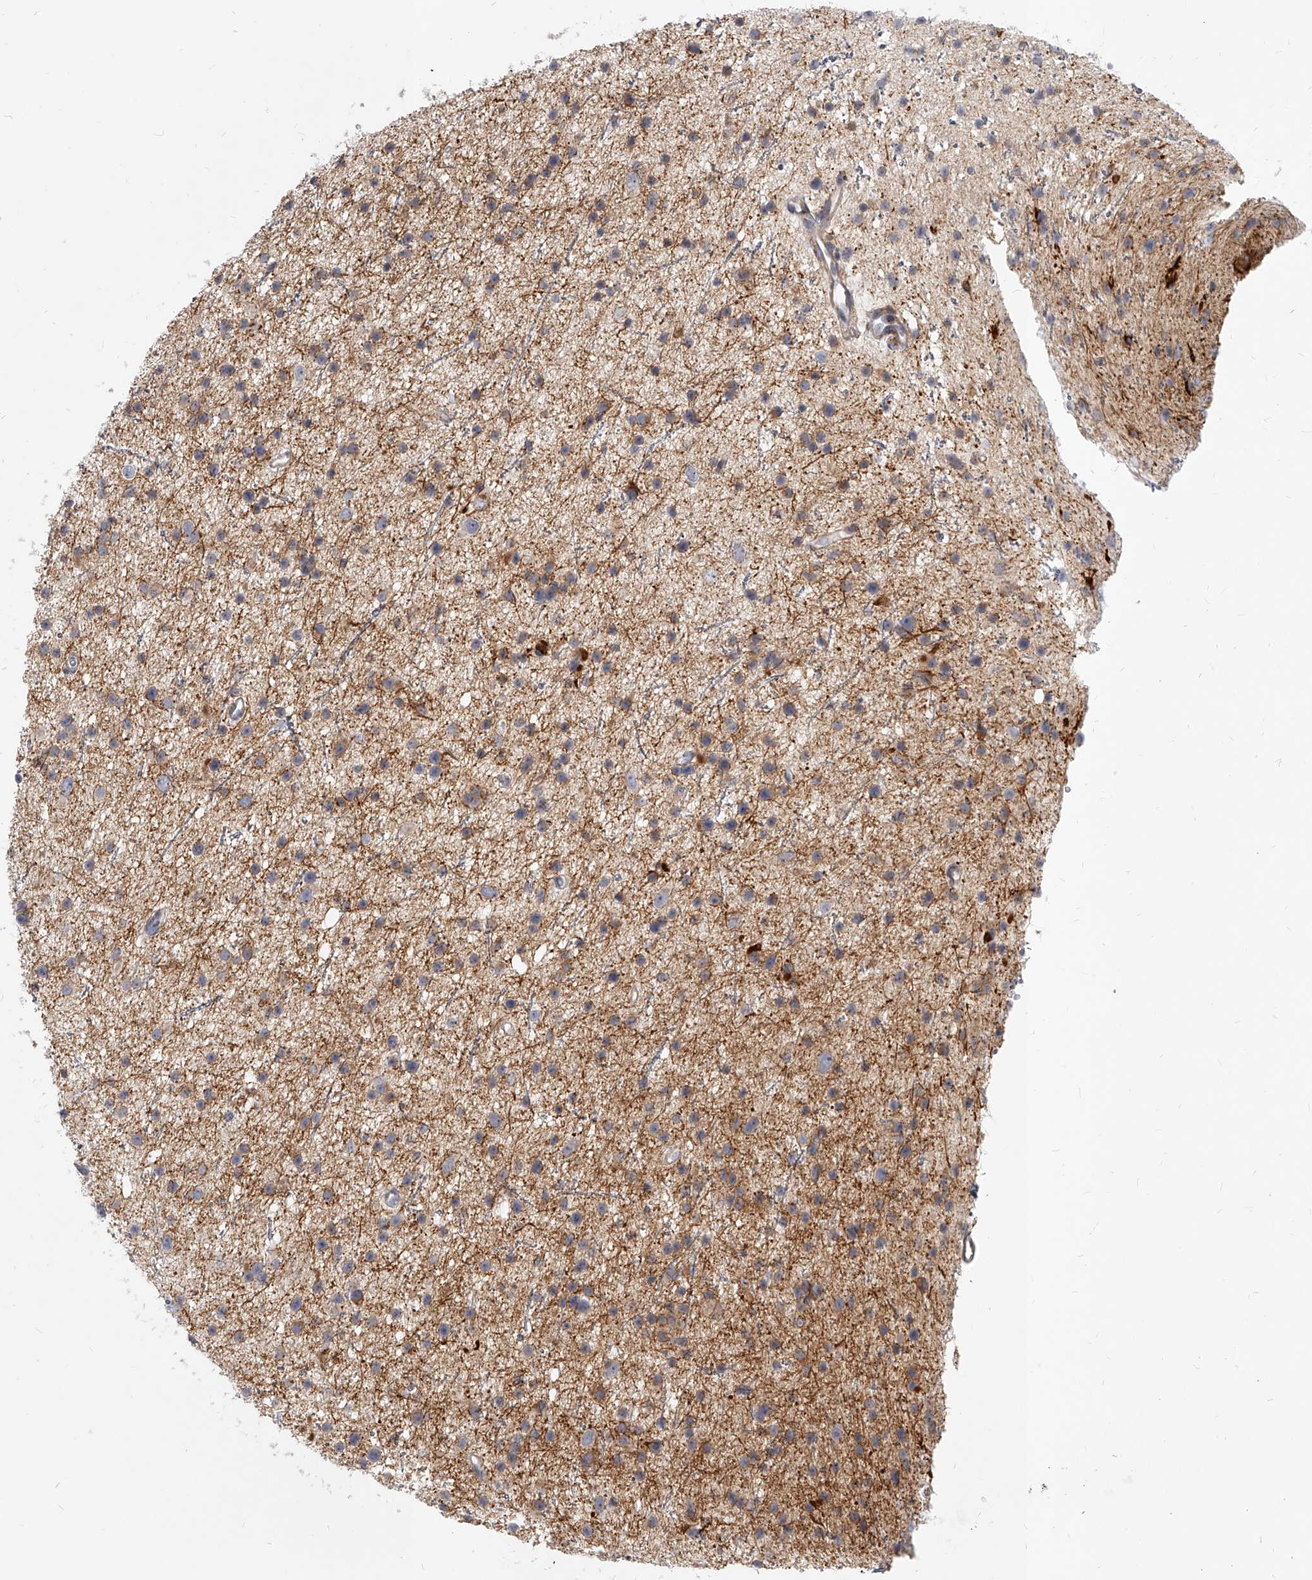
{"staining": {"intensity": "weak", "quantity": ">75%", "location": "cytoplasmic/membranous"}, "tissue": "glioma", "cell_type": "Tumor cells", "image_type": "cancer", "snomed": [{"axis": "morphology", "description": "Glioma, malignant, Low grade"}, {"axis": "topography", "description": "Cerebral cortex"}], "caption": "Immunohistochemistry histopathology image of neoplastic tissue: human low-grade glioma (malignant) stained using IHC displays low levels of weak protein expression localized specifically in the cytoplasmic/membranous of tumor cells, appearing as a cytoplasmic/membranous brown color.", "gene": "SLC37A1", "patient": {"sex": "female", "age": 39}}